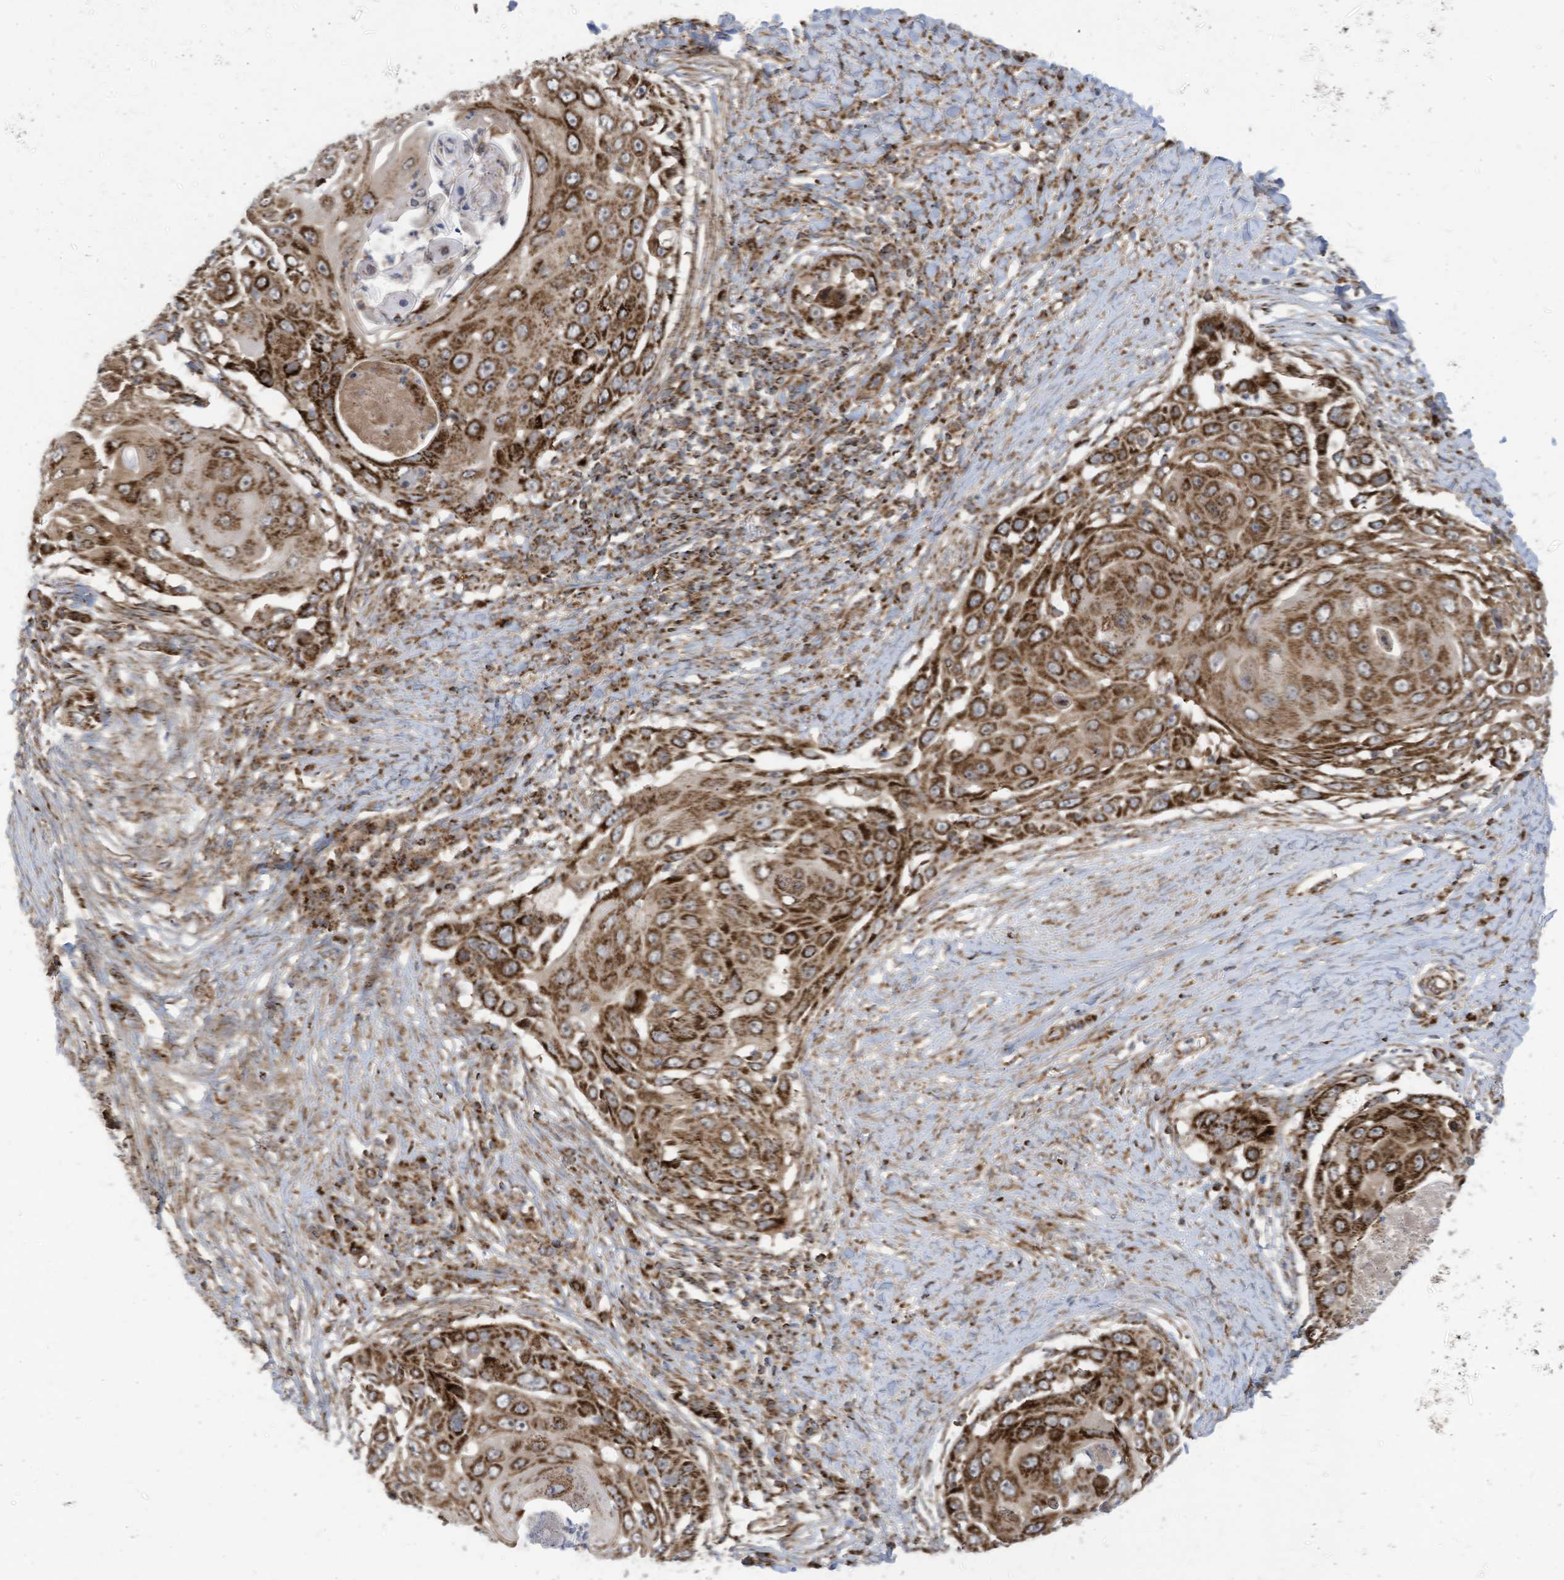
{"staining": {"intensity": "strong", "quantity": ">75%", "location": "cytoplasmic/membranous"}, "tissue": "skin cancer", "cell_type": "Tumor cells", "image_type": "cancer", "snomed": [{"axis": "morphology", "description": "Squamous cell carcinoma, NOS"}, {"axis": "topography", "description": "Skin"}], "caption": "Immunohistochemical staining of human skin squamous cell carcinoma exhibits strong cytoplasmic/membranous protein staining in approximately >75% of tumor cells. (Brightfield microscopy of DAB IHC at high magnification).", "gene": "COX10", "patient": {"sex": "female", "age": 44}}